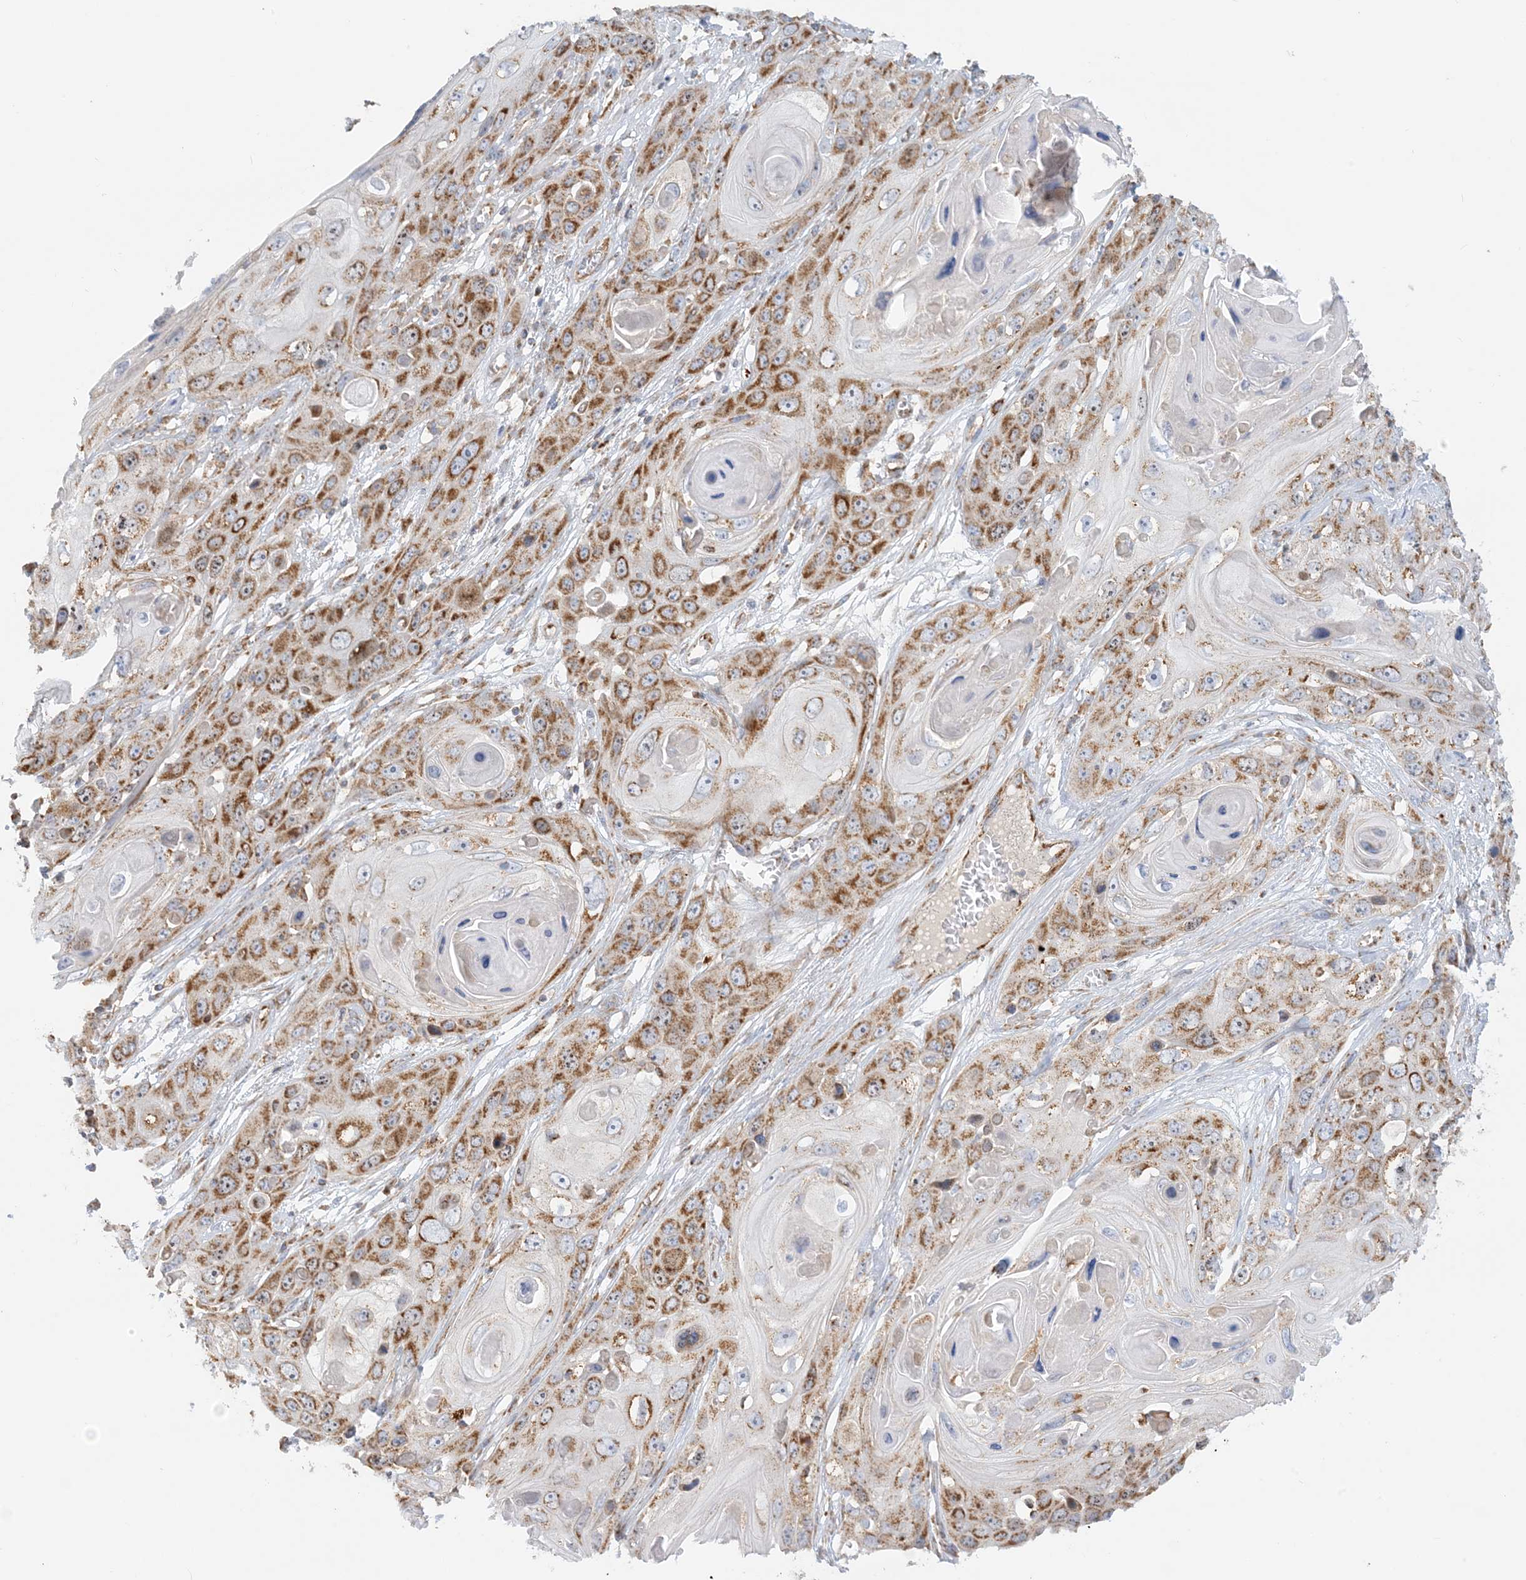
{"staining": {"intensity": "moderate", "quantity": ">75%", "location": "cytoplasmic/membranous"}, "tissue": "skin cancer", "cell_type": "Tumor cells", "image_type": "cancer", "snomed": [{"axis": "morphology", "description": "Squamous cell carcinoma, NOS"}, {"axis": "topography", "description": "Skin"}], "caption": "Skin squamous cell carcinoma was stained to show a protein in brown. There is medium levels of moderate cytoplasmic/membranous expression in about >75% of tumor cells.", "gene": "COA3", "patient": {"sex": "male", "age": 55}}